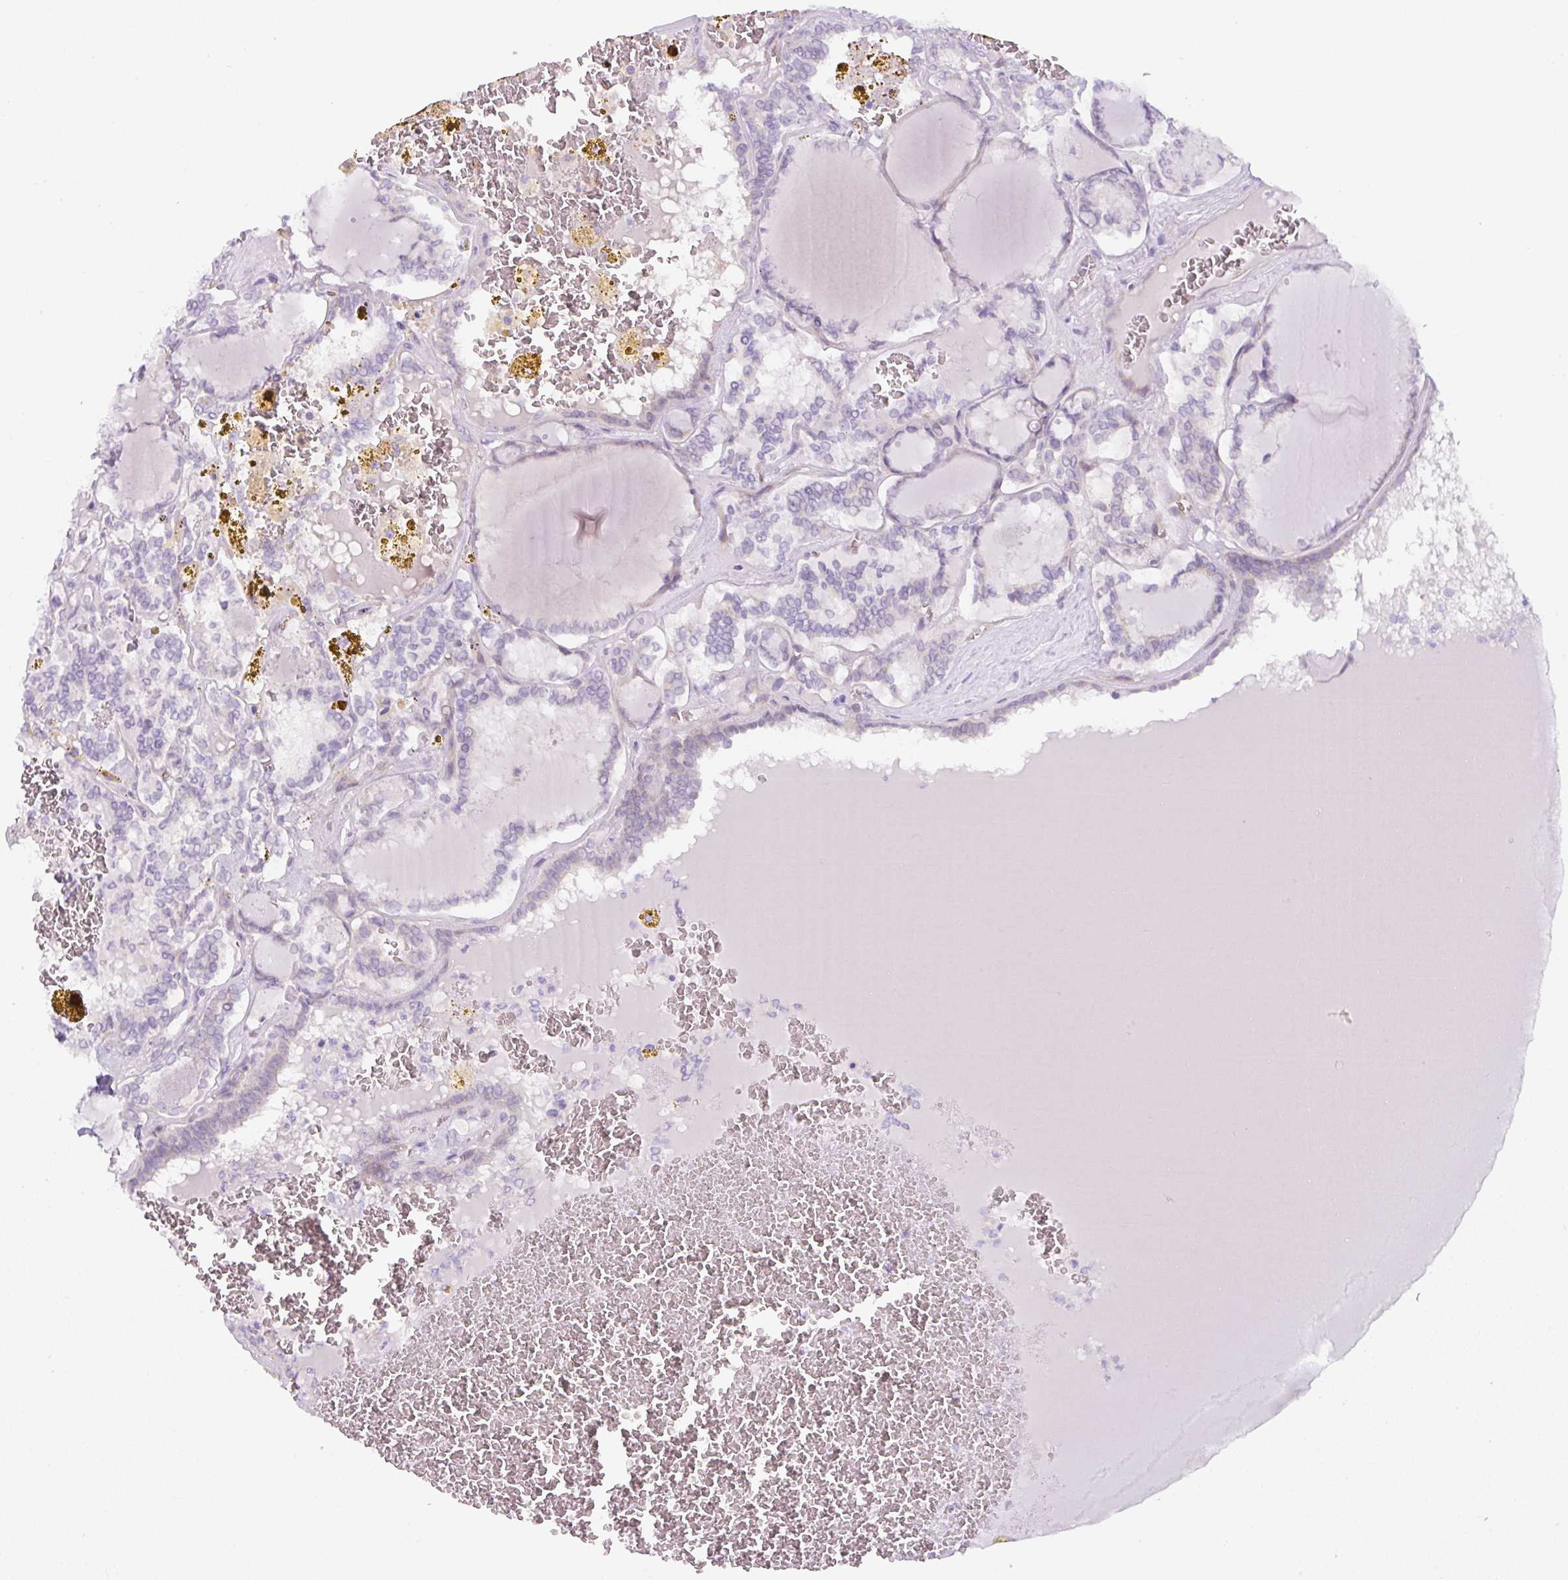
{"staining": {"intensity": "negative", "quantity": "none", "location": "none"}, "tissue": "thyroid cancer", "cell_type": "Tumor cells", "image_type": "cancer", "snomed": [{"axis": "morphology", "description": "Papillary adenocarcinoma, NOS"}, {"axis": "topography", "description": "Thyroid gland"}], "caption": "High power microscopy image of an IHC image of papillary adenocarcinoma (thyroid), revealing no significant expression in tumor cells. Nuclei are stained in blue.", "gene": "ADAMTS19", "patient": {"sex": "female", "age": 72}}